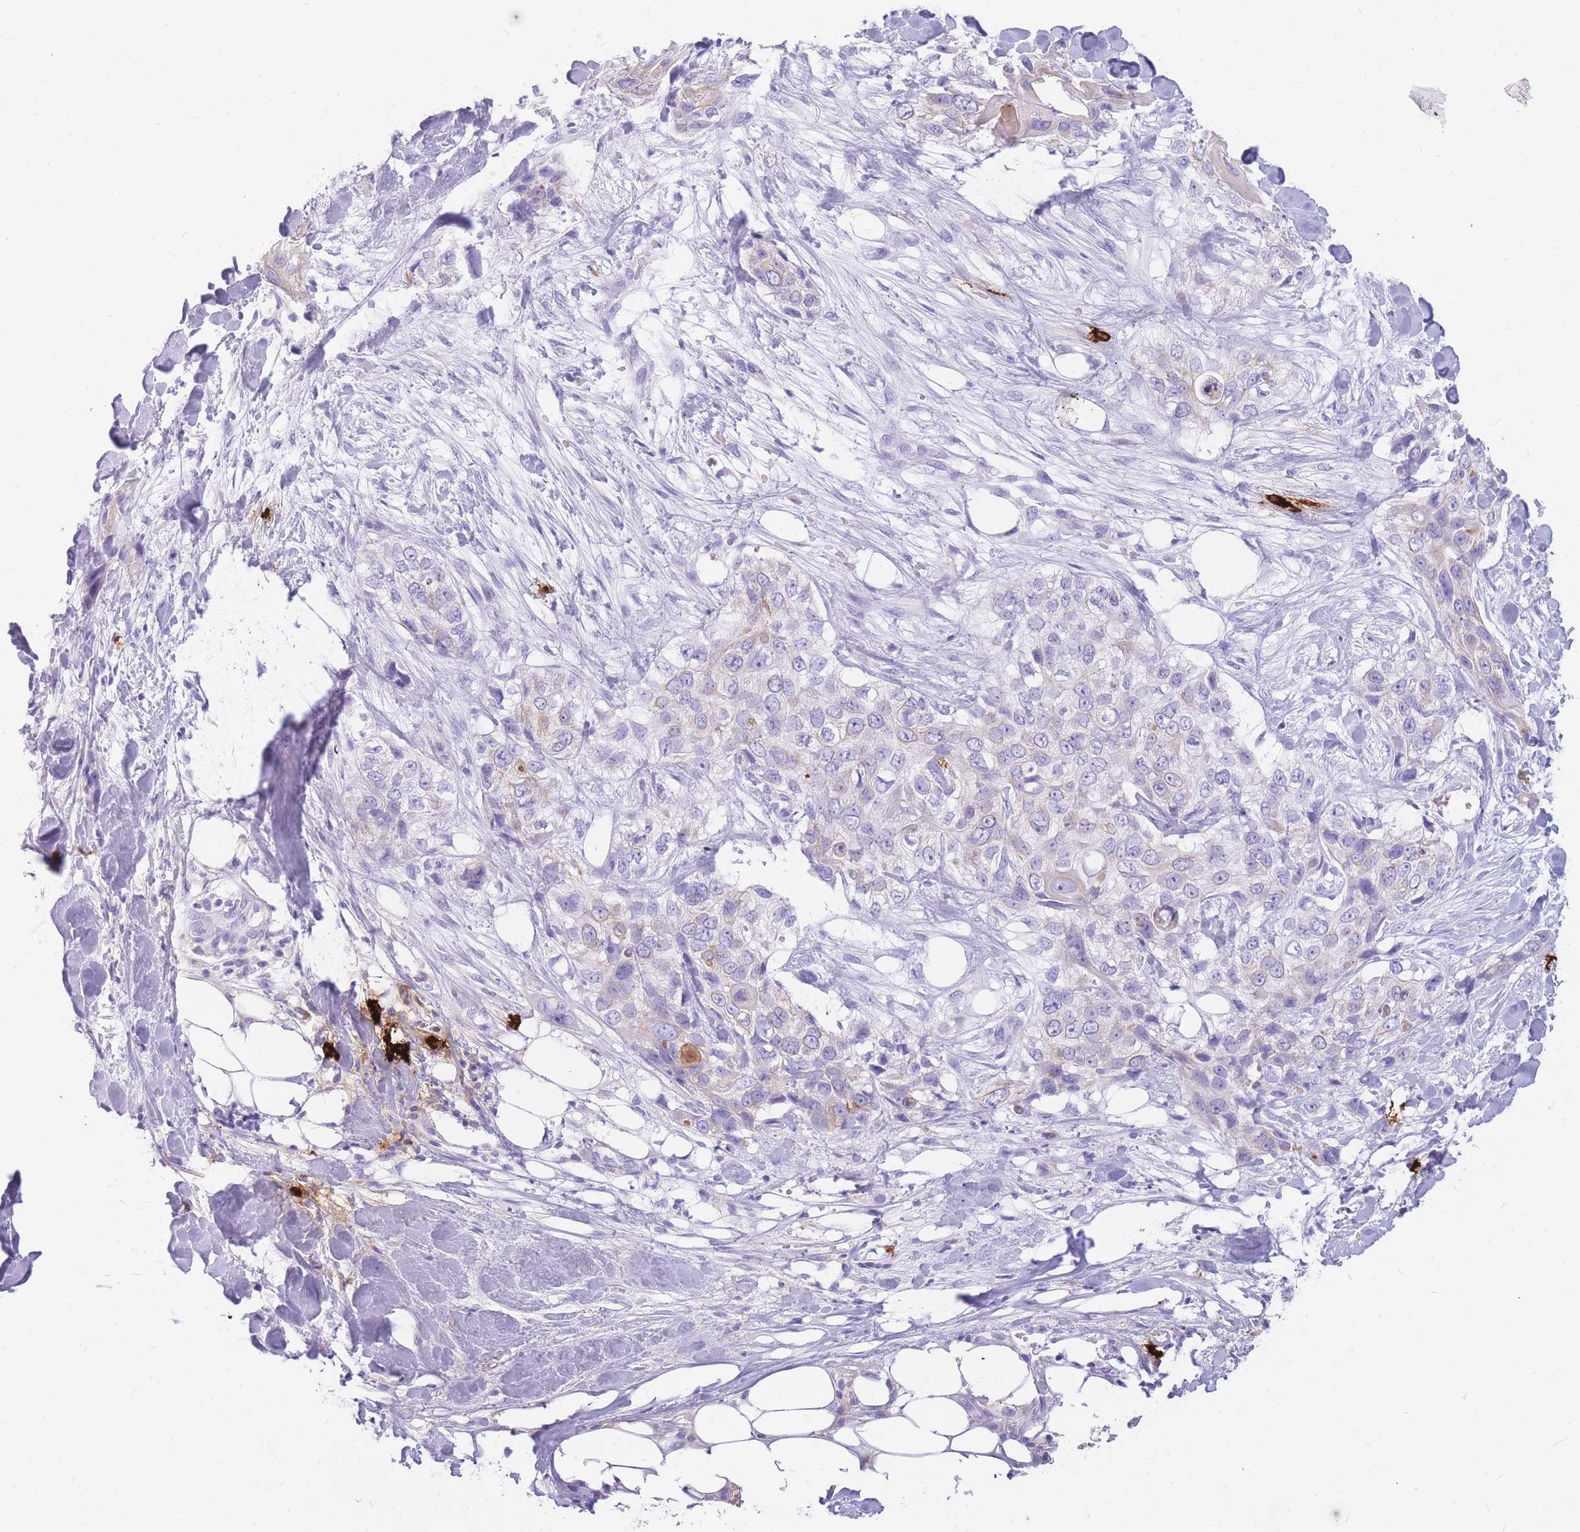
{"staining": {"intensity": "weak", "quantity": "<25%", "location": "cytoplasmic/membranous"}, "tissue": "skin cancer", "cell_type": "Tumor cells", "image_type": "cancer", "snomed": [{"axis": "morphology", "description": "Normal tissue, NOS"}, {"axis": "morphology", "description": "Squamous cell carcinoma, NOS"}, {"axis": "topography", "description": "Skin"}], "caption": "This is an immunohistochemistry image of human skin cancer. There is no positivity in tumor cells.", "gene": "TPSAB1", "patient": {"sex": "male", "age": 72}}